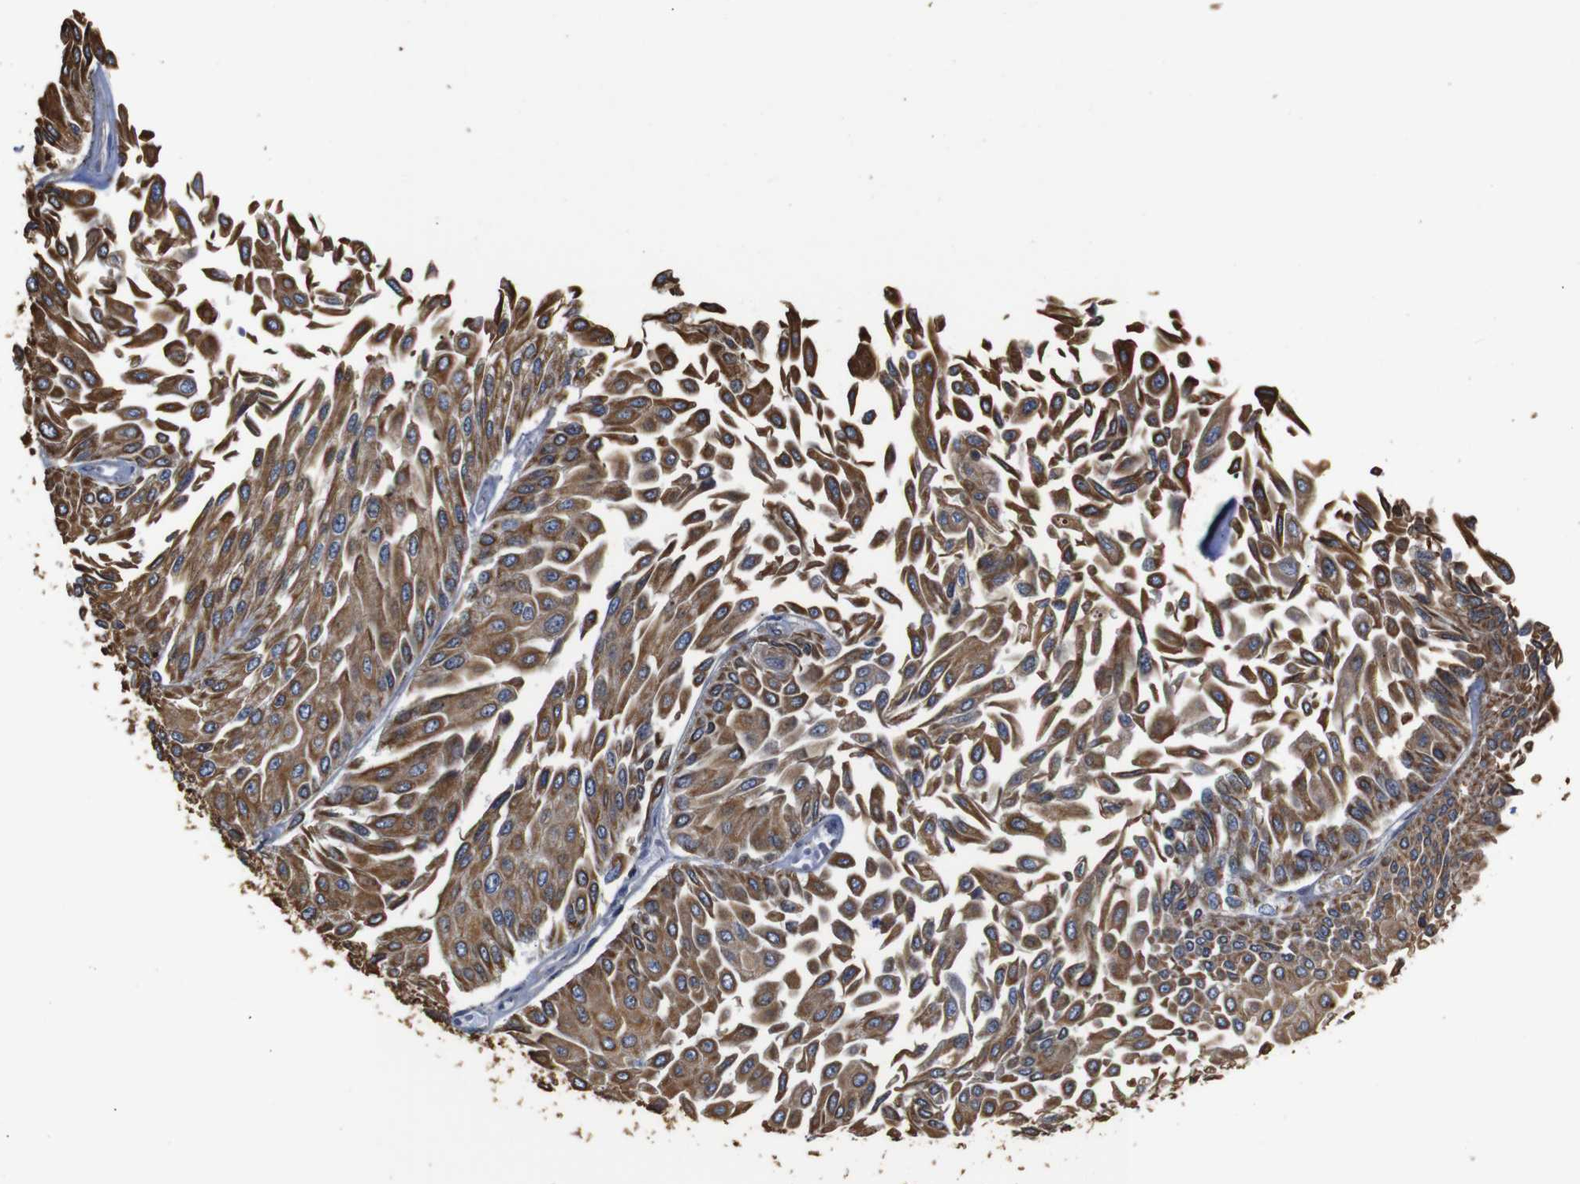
{"staining": {"intensity": "moderate", "quantity": ">75%", "location": "cytoplasmic/membranous"}, "tissue": "urothelial cancer", "cell_type": "Tumor cells", "image_type": "cancer", "snomed": [{"axis": "morphology", "description": "Urothelial carcinoma, Low grade"}, {"axis": "topography", "description": "Urinary bladder"}], "caption": "This image shows IHC staining of human urothelial cancer, with medium moderate cytoplasmic/membranous positivity in approximately >75% of tumor cells.", "gene": "BRWD3", "patient": {"sex": "male", "age": 67}}